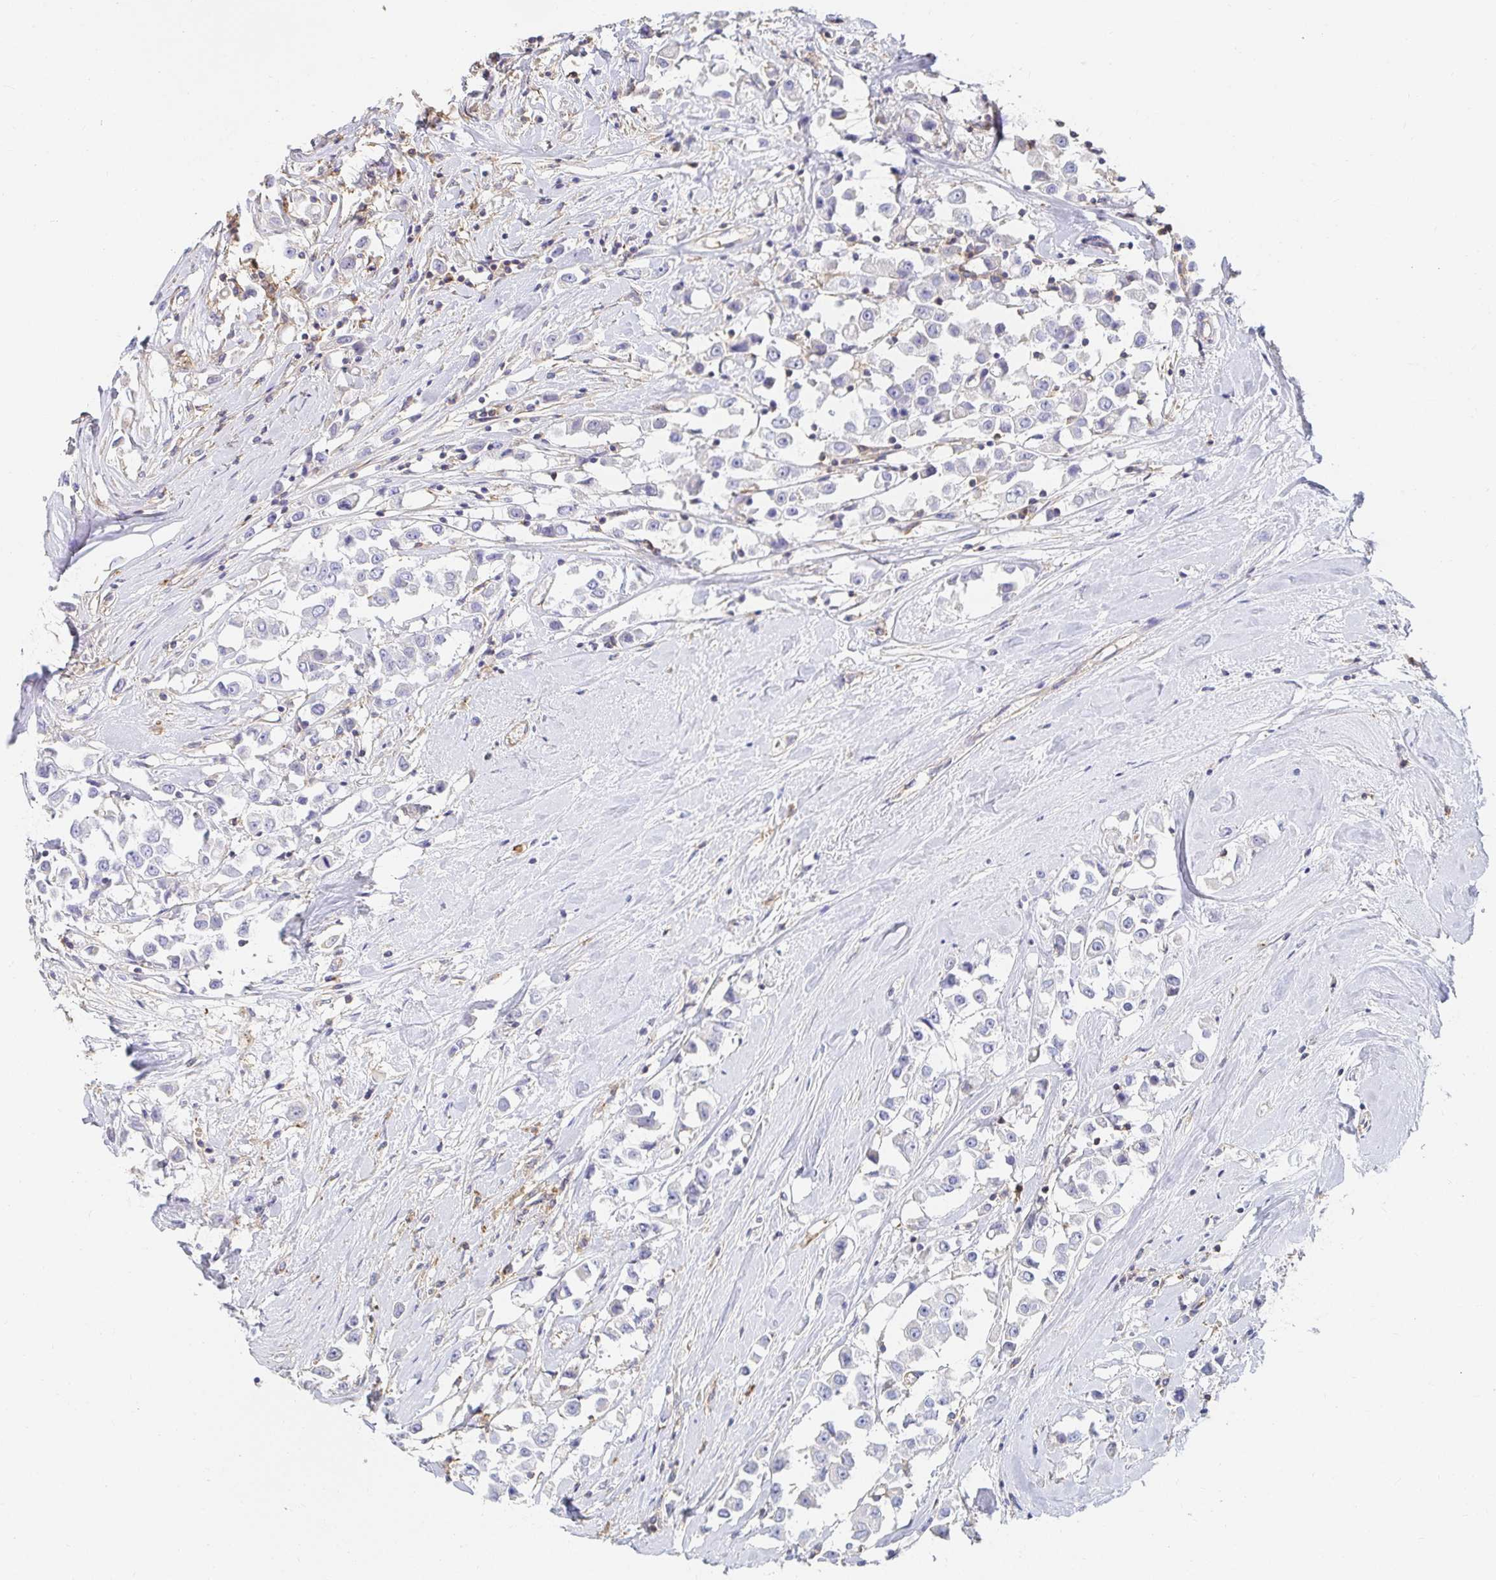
{"staining": {"intensity": "negative", "quantity": "none", "location": "none"}, "tissue": "breast cancer", "cell_type": "Tumor cells", "image_type": "cancer", "snomed": [{"axis": "morphology", "description": "Duct carcinoma"}, {"axis": "topography", "description": "Breast"}], "caption": "Immunohistochemistry micrograph of neoplastic tissue: breast cancer stained with DAB (3,3'-diaminobenzidine) exhibits no significant protein expression in tumor cells.", "gene": "TSPAN19", "patient": {"sex": "female", "age": 61}}